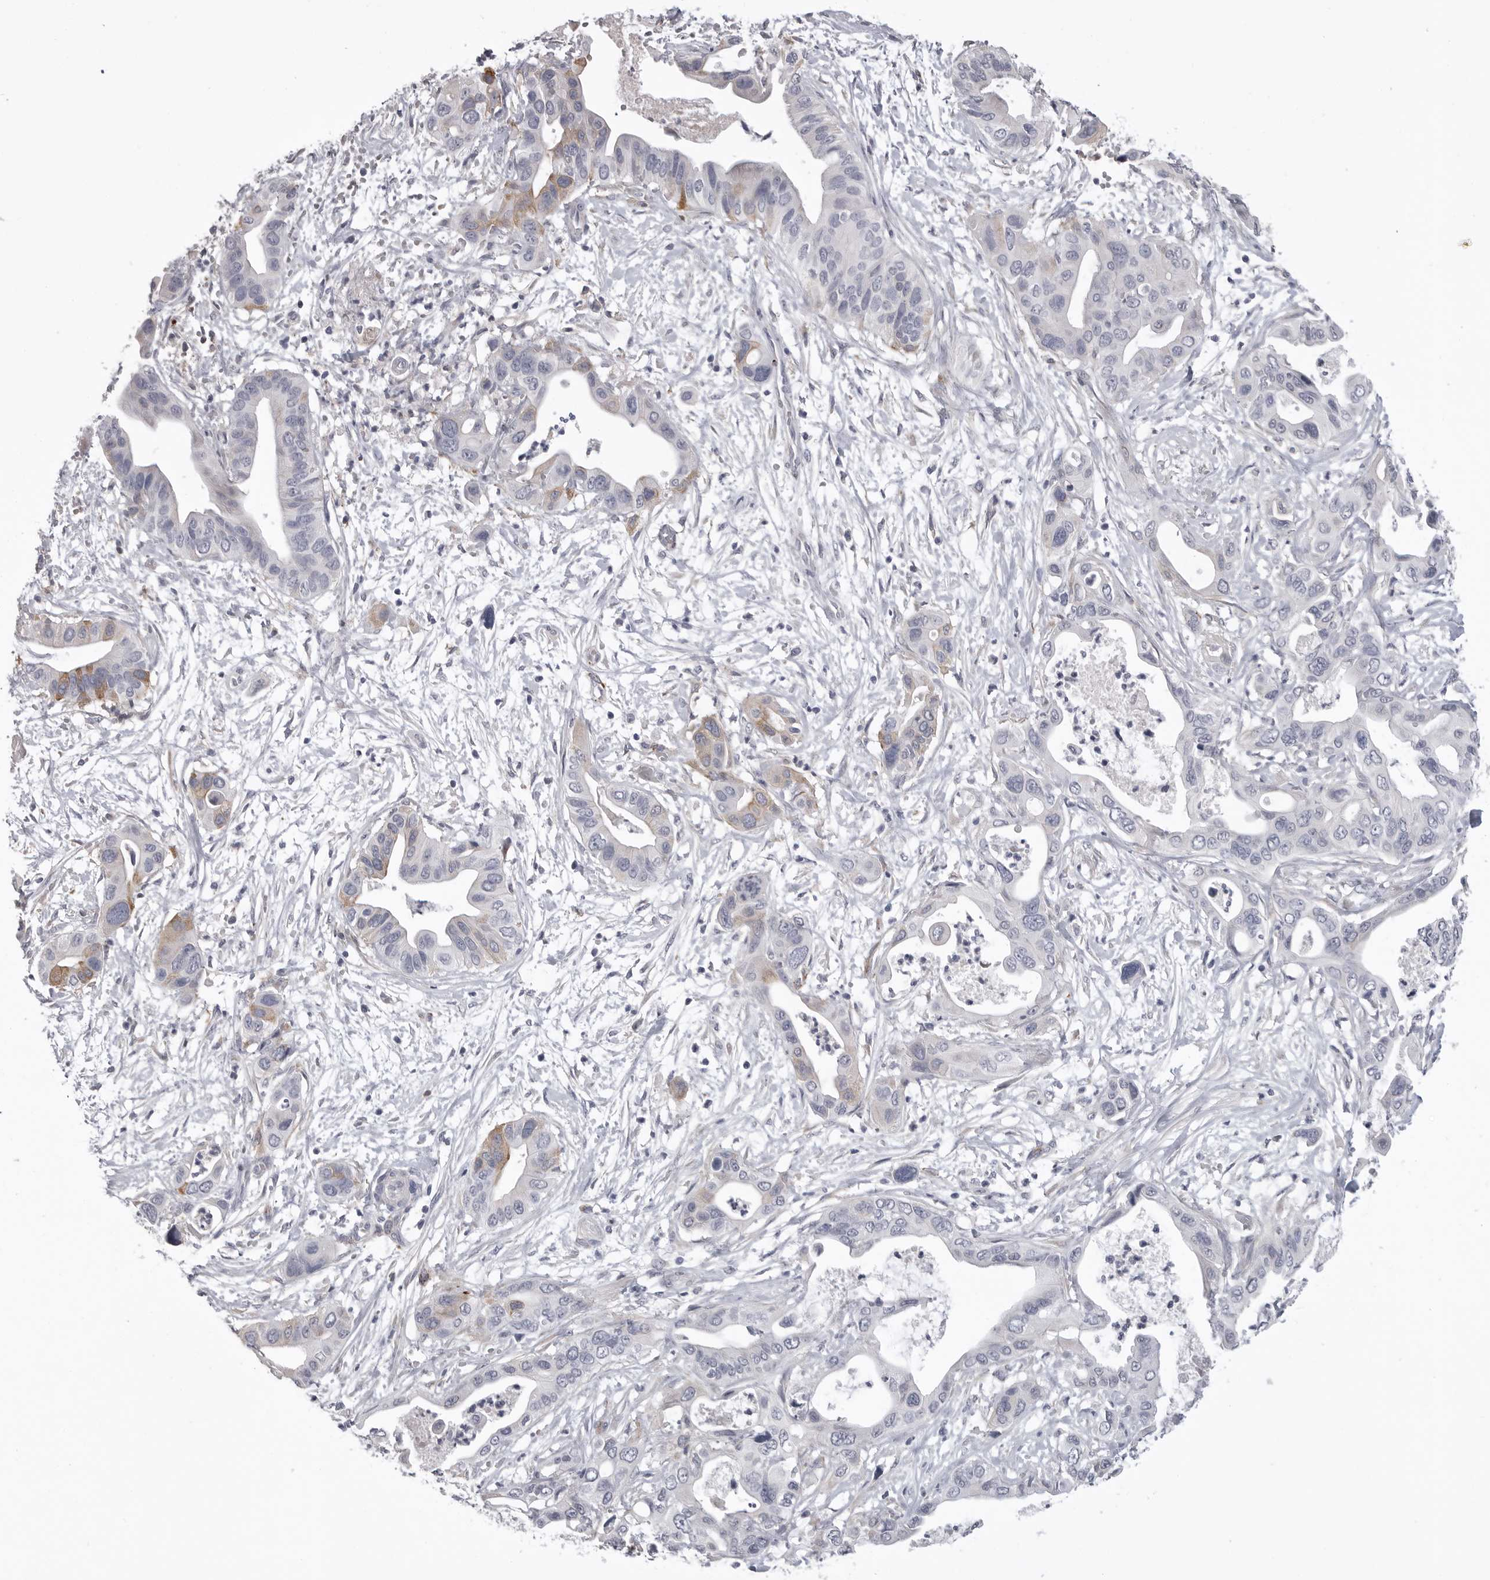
{"staining": {"intensity": "weak", "quantity": "<25%", "location": "cytoplasmic/membranous"}, "tissue": "pancreatic cancer", "cell_type": "Tumor cells", "image_type": "cancer", "snomed": [{"axis": "morphology", "description": "Adenocarcinoma, NOS"}, {"axis": "topography", "description": "Pancreas"}], "caption": "Tumor cells show no significant protein staining in pancreatic cancer.", "gene": "SERPING1", "patient": {"sex": "male", "age": 66}}